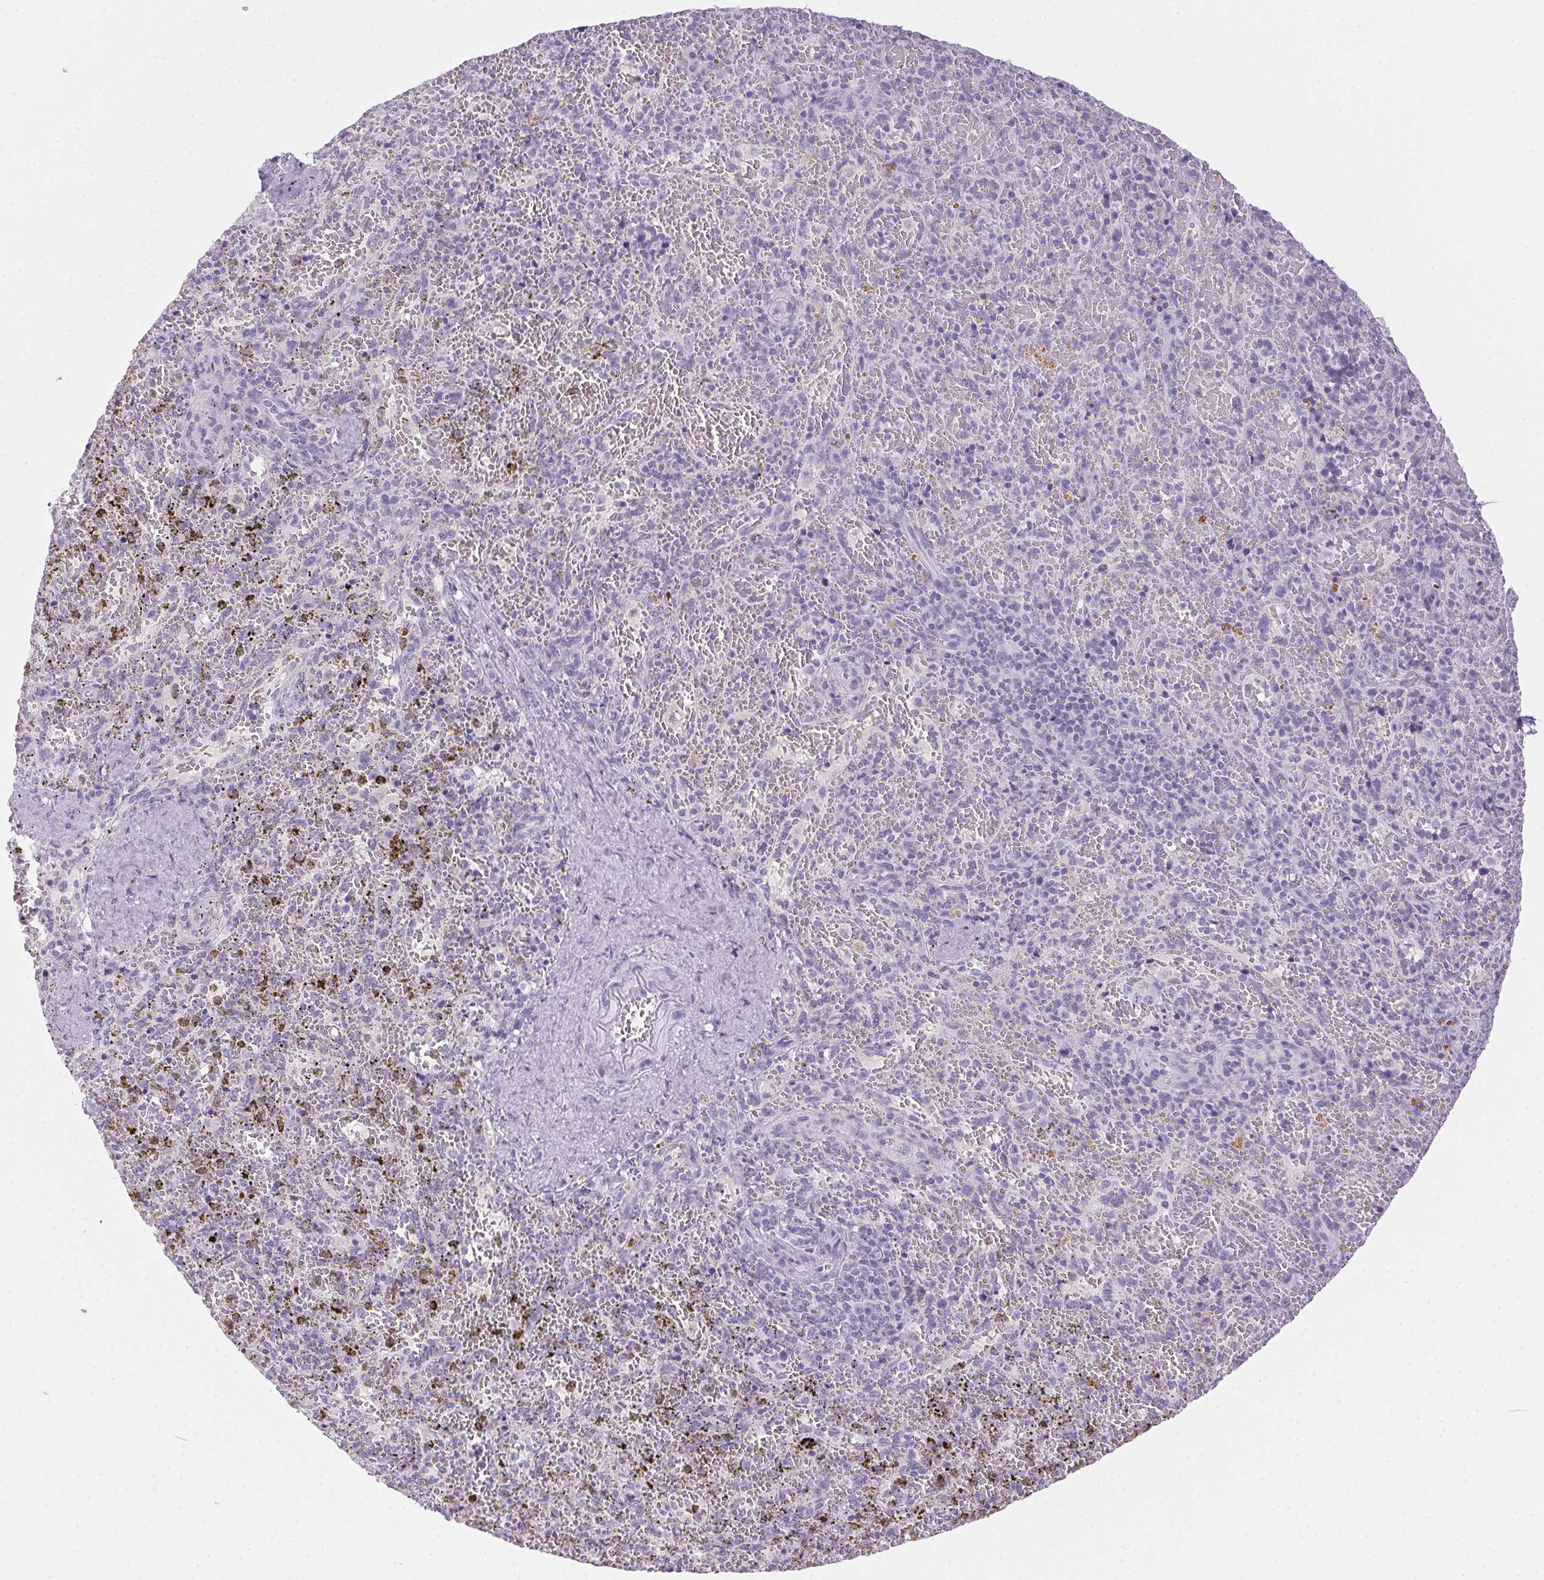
{"staining": {"intensity": "negative", "quantity": "none", "location": "none"}, "tissue": "spleen", "cell_type": "Cells in red pulp", "image_type": "normal", "snomed": [{"axis": "morphology", "description": "Normal tissue, NOS"}, {"axis": "topography", "description": "Spleen"}], "caption": "IHC of unremarkable spleen exhibits no expression in cells in red pulp. The staining was performed using DAB to visualize the protein expression in brown, while the nuclei were stained in blue with hematoxylin (Magnification: 20x).", "gene": "POPDC2", "patient": {"sex": "female", "age": 50}}